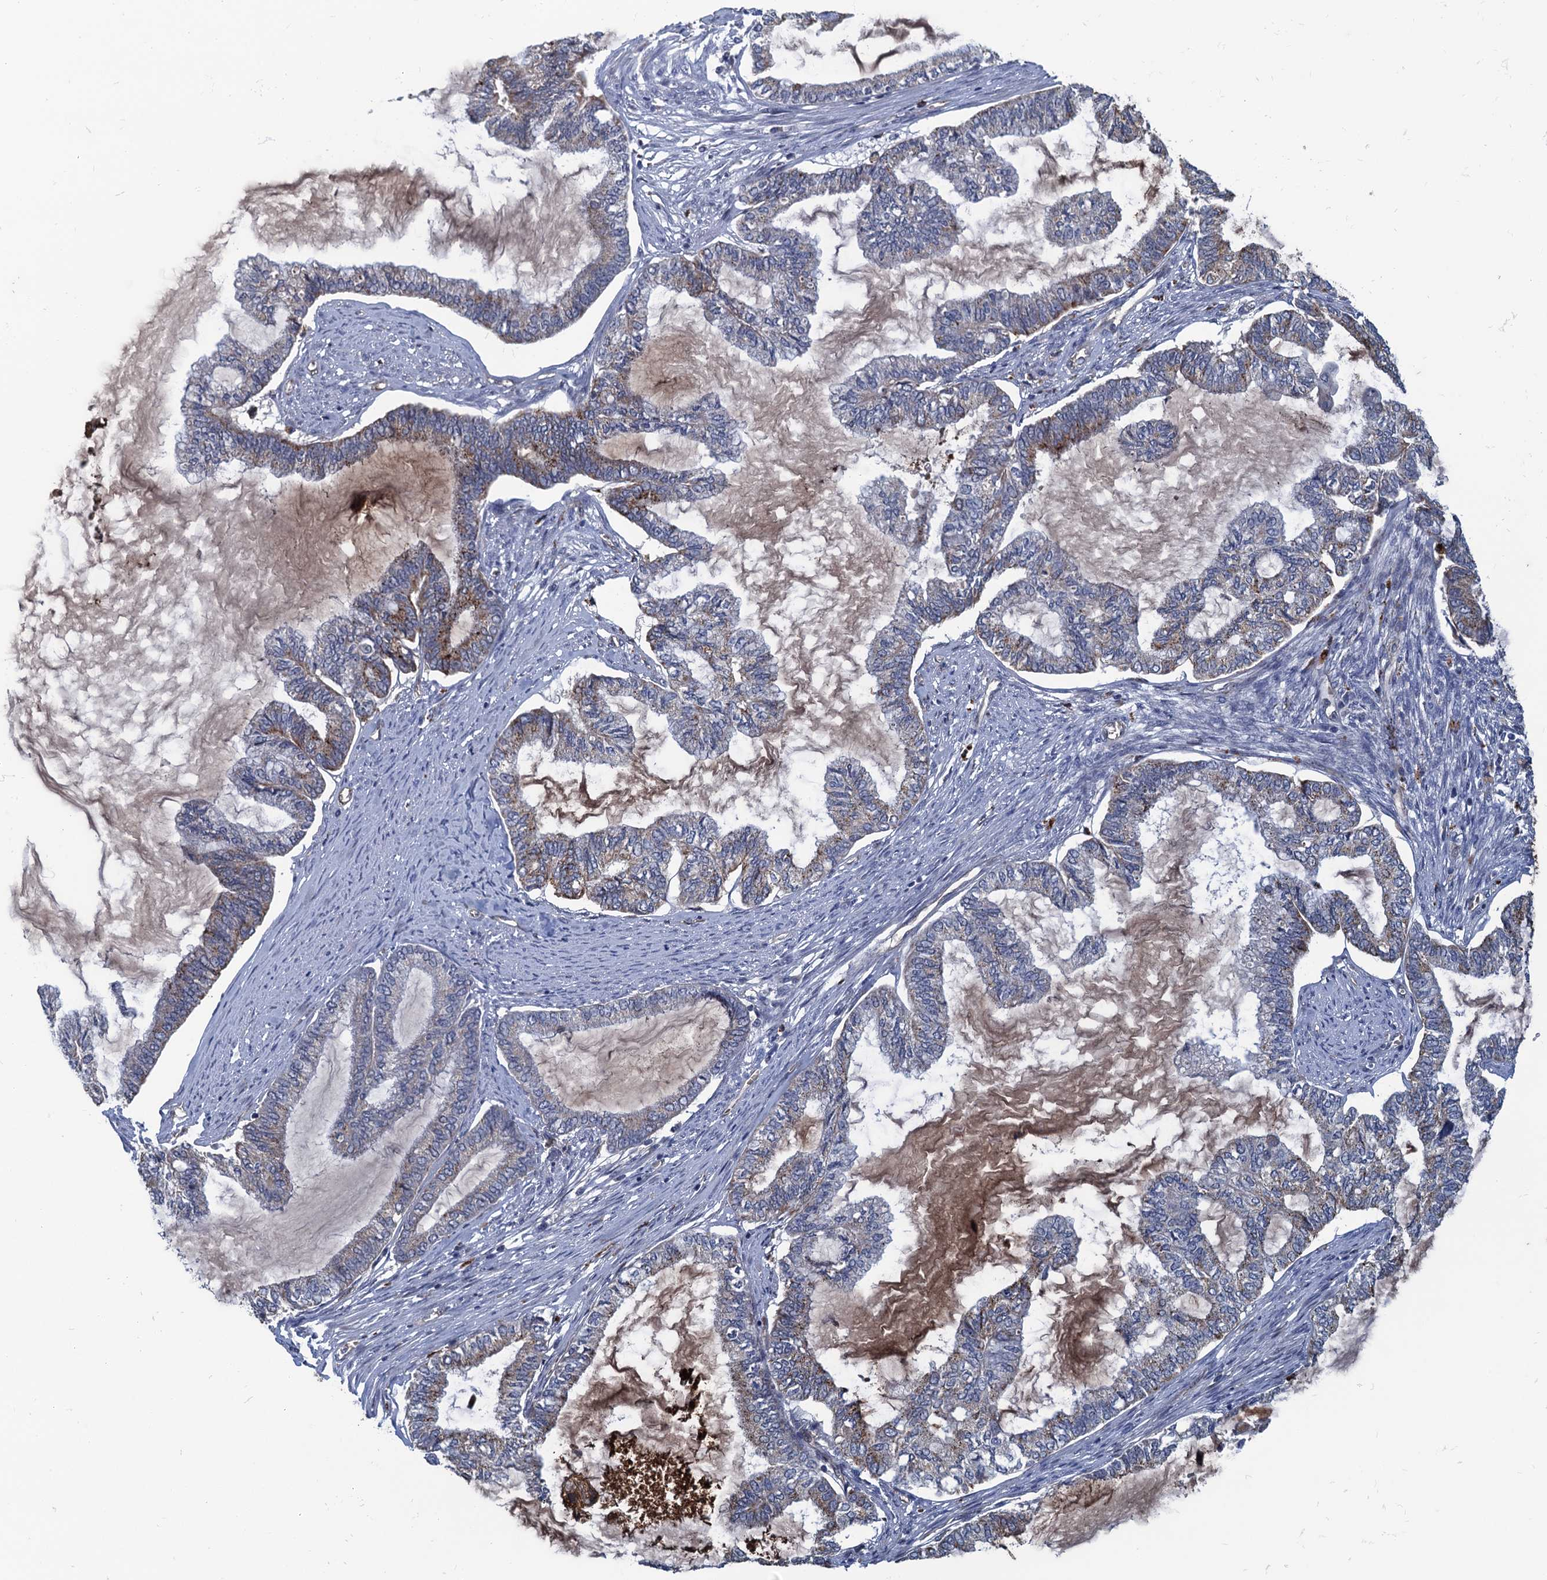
{"staining": {"intensity": "moderate", "quantity": "<25%", "location": "cytoplasmic/membranous"}, "tissue": "endometrial cancer", "cell_type": "Tumor cells", "image_type": "cancer", "snomed": [{"axis": "morphology", "description": "Adenocarcinoma, NOS"}, {"axis": "topography", "description": "Endometrium"}], "caption": "IHC image of neoplastic tissue: human endometrial adenocarcinoma stained using immunohistochemistry exhibits low levels of moderate protein expression localized specifically in the cytoplasmic/membranous of tumor cells, appearing as a cytoplasmic/membranous brown color.", "gene": "KBTBD8", "patient": {"sex": "female", "age": 86}}